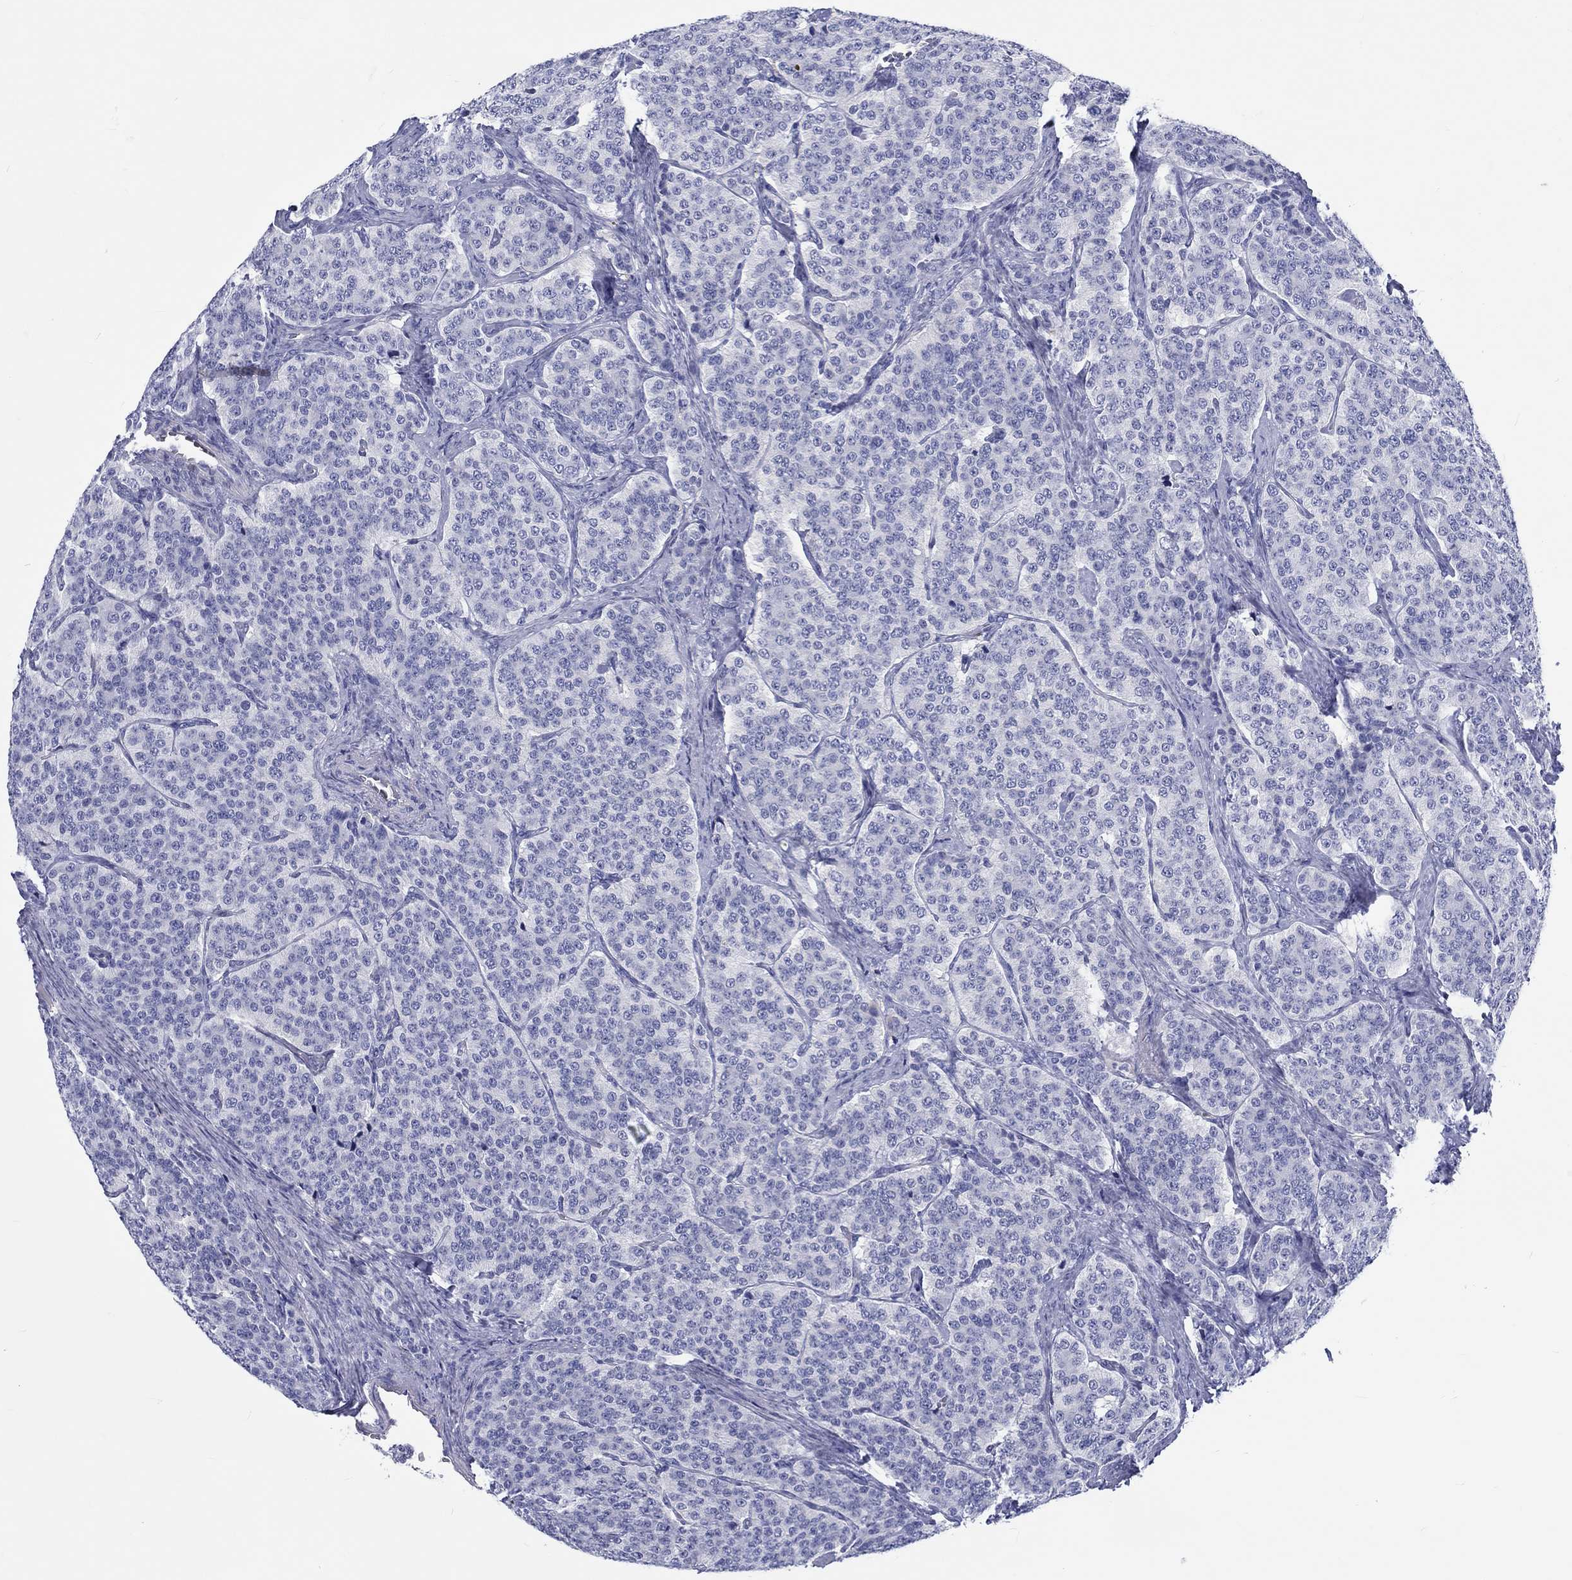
{"staining": {"intensity": "negative", "quantity": "none", "location": "none"}, "tissue": "carcinoid", "cell_type": "Tumor cells", "image_type": "cancer", "snomed": [{"axis": "morphology", "description": "Carcinoid, malignant, NOS"}, {"axis": "topography", "description": "Small intestine"}], "caption": "The immunohistochemistry histopathology image has no significant expression in tumor cells of malignant carcinoid tissue.", "gene": "CDY2B", "patient": {"sex": "female", "age": 58}}